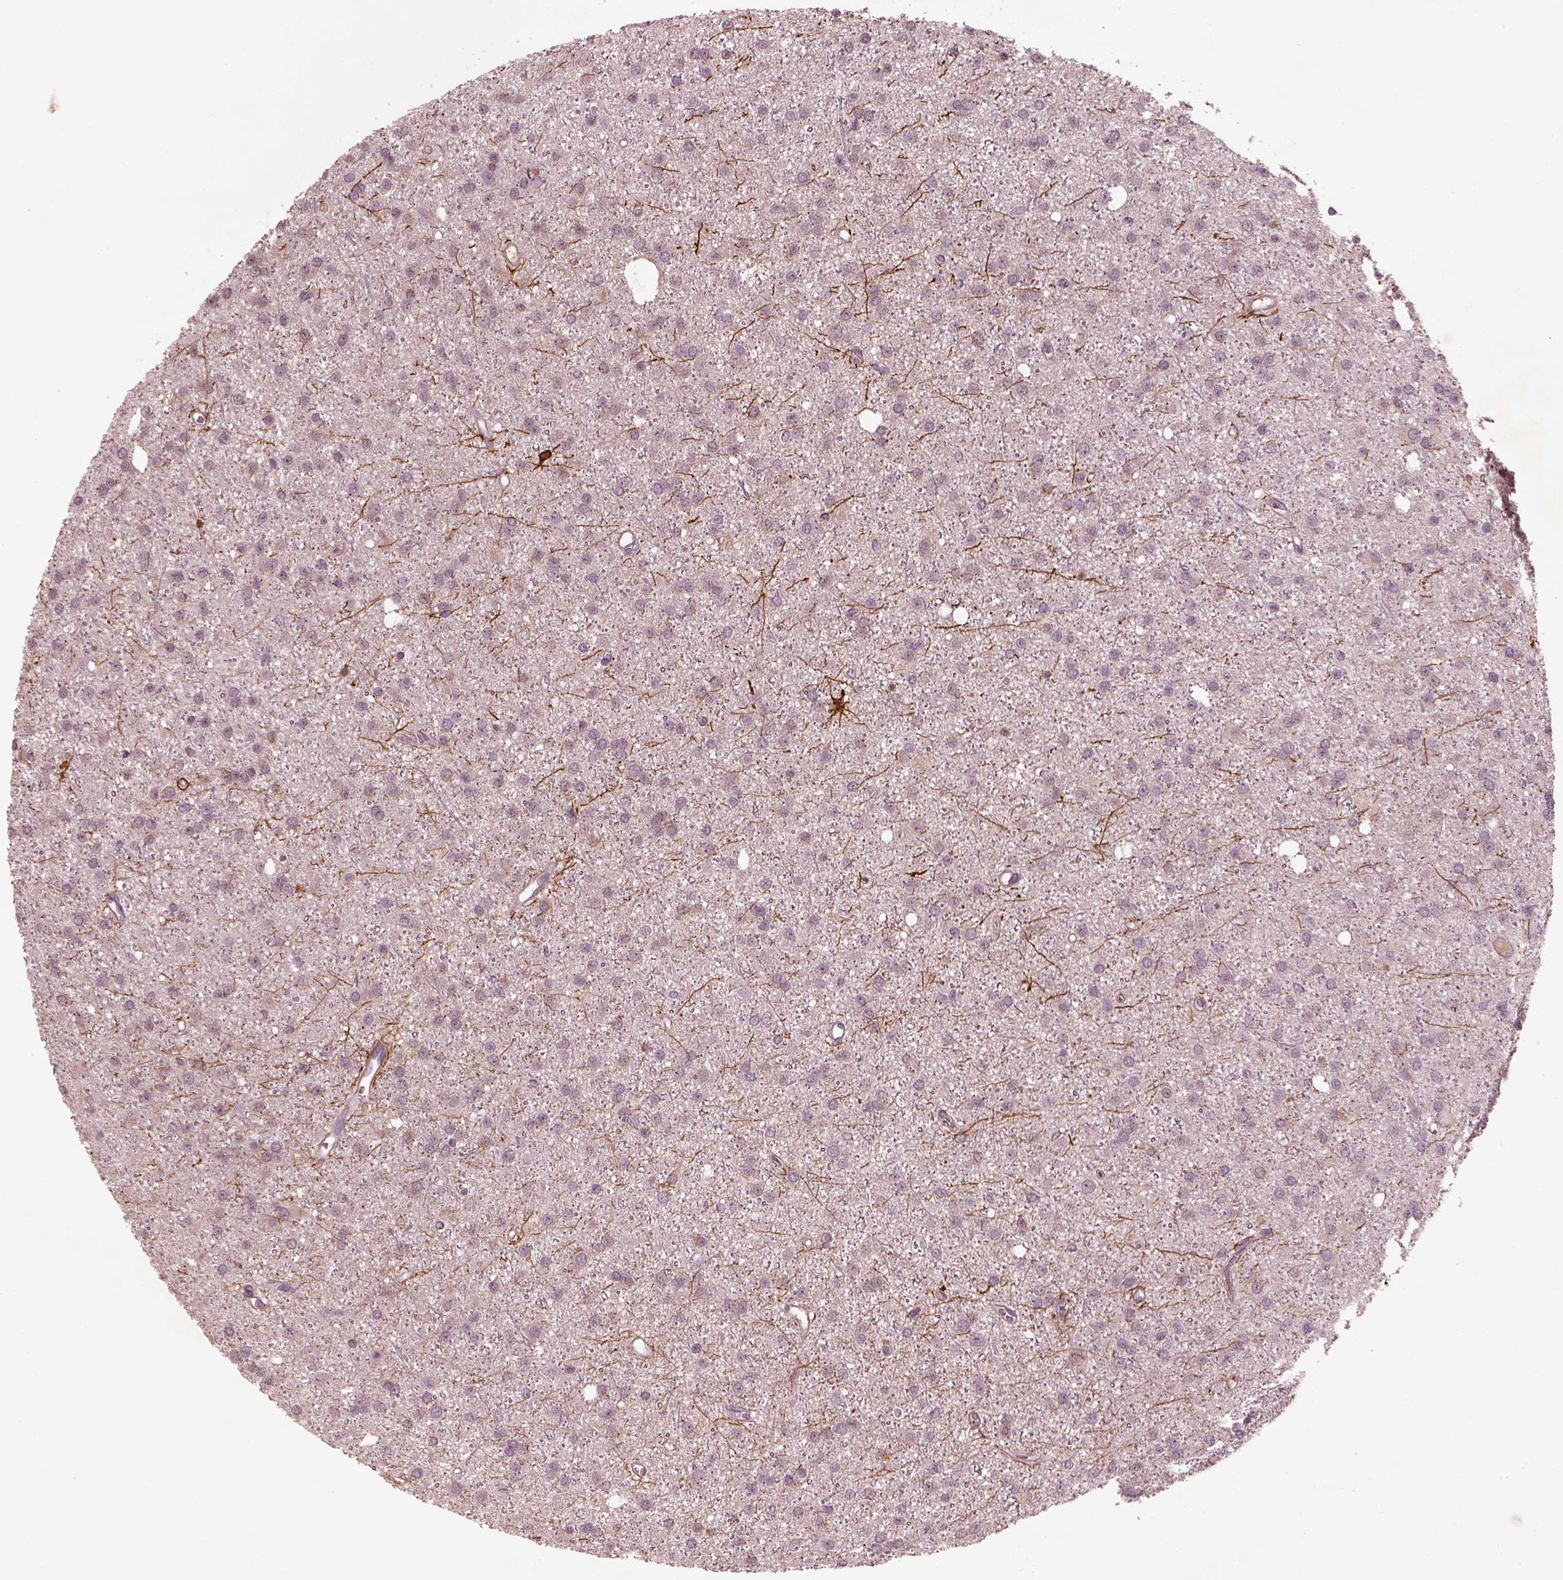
{"staining": {"intensity": "moderate", "quantity": "<25%", "location": "cytoplasmic/membranous"}, "tissue": "glioma", "cell_type": "Tumor cells", "image_type": "cancer", "snomed": [{"axis": "morphology", "description": "Glioma, malignant, Low grade"}, {"axis": "topography", "description": "Brain"}], "caption": "Immunohistochemistry micrograph of human glioma stained for a protein (brown), which reveals low levels of moderate cytoplasmic/membranous expression in approximately <25% of tumor cells.", "gene": "EFEMP1", "patient": {"sex": "male", "age": 27}}